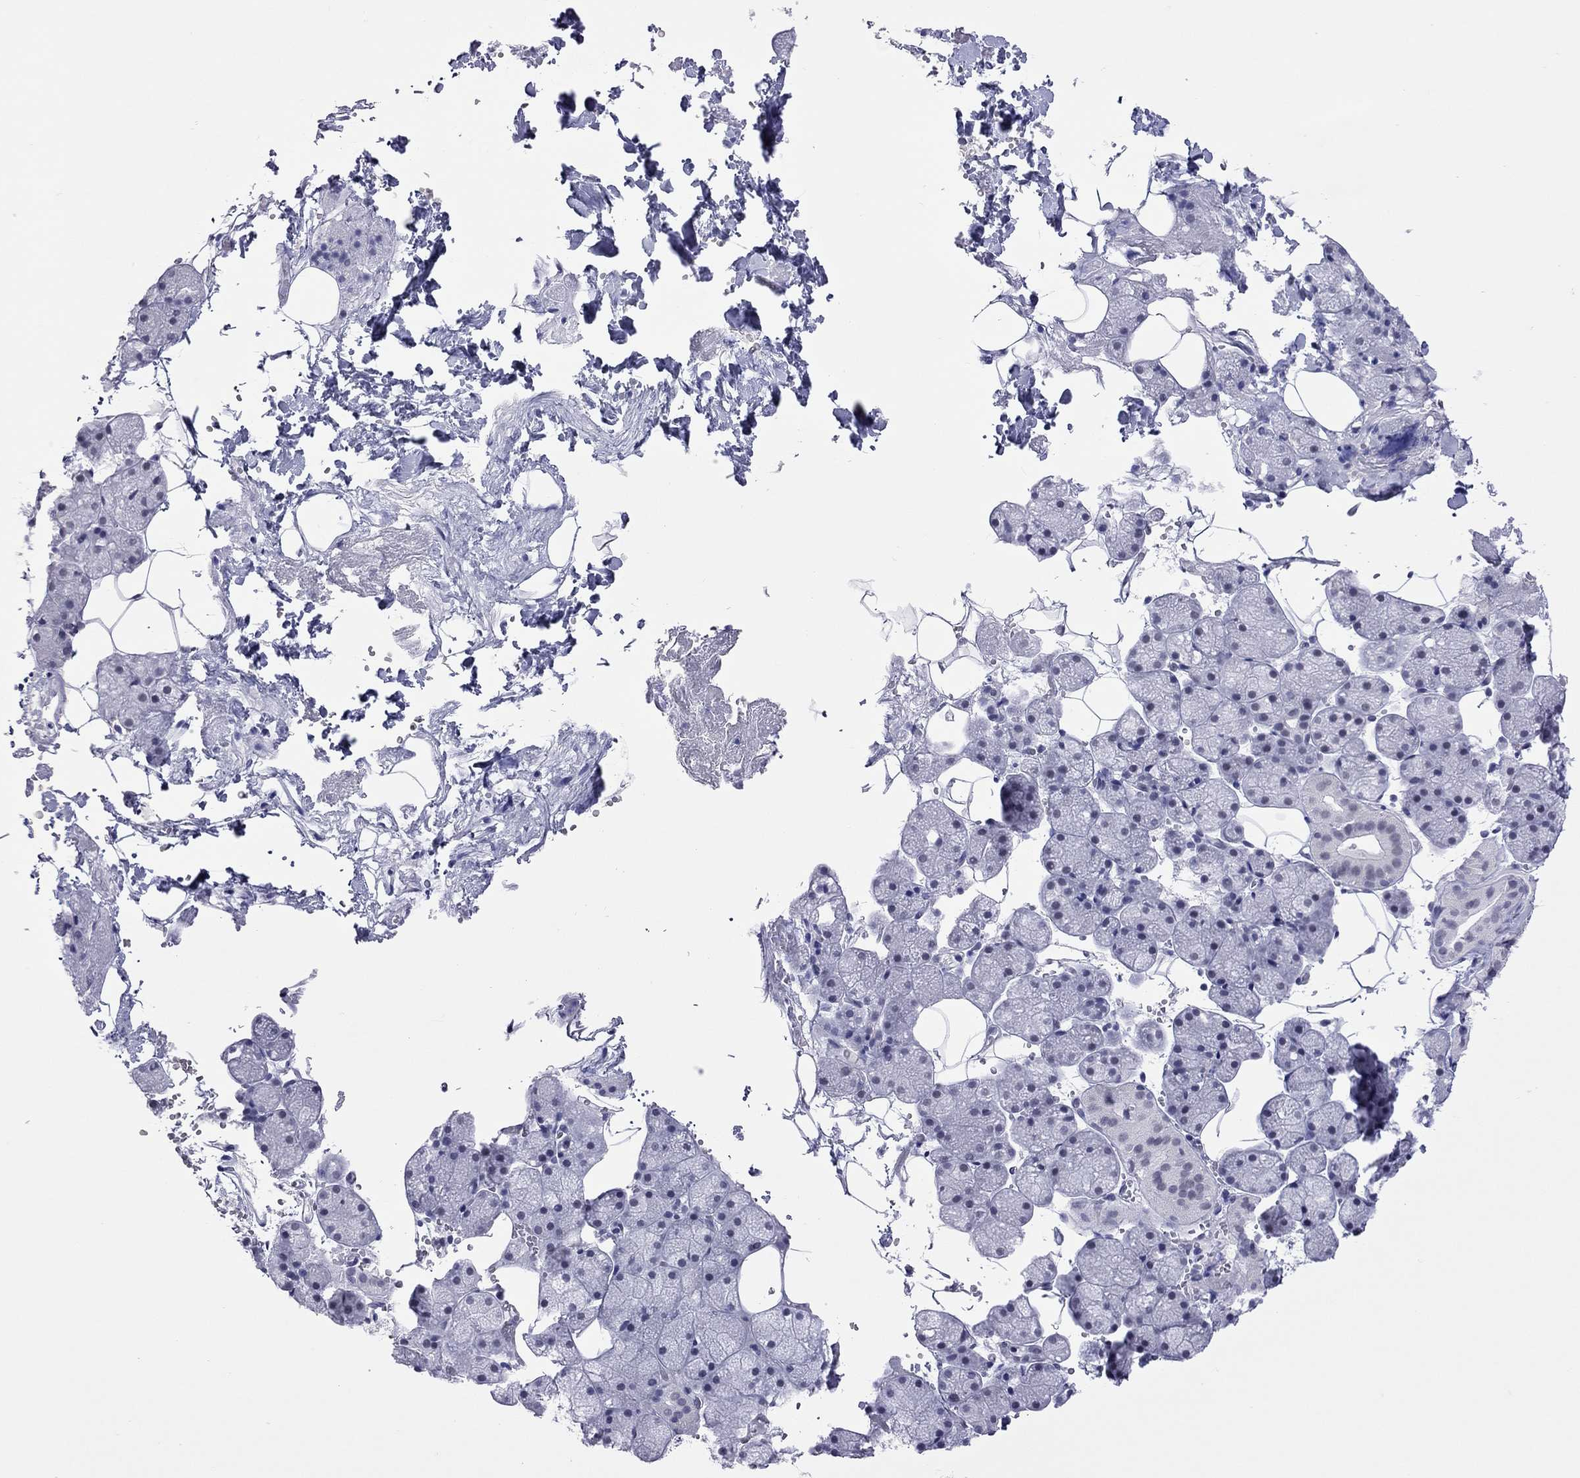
{"staining": {"intensity": "negative", "quantity": "none", "location": "none"}, "tissue": "salivary gland", "cell_type": "Glandular cells", "image_type": "normal", "snomed": [{"axis": "morphology", "description": "Normal tissue, NOS"}, {"axis": "topography", "description": "Salivary gland"}], "caption": "High power microscopy image of an immunohistochemistry (IHC) photomicrograph of normal salivary gland, revealing no significant expression in glandular cells.", "gene": "JHY", "patient": {"sex": "male", "age": 38}}